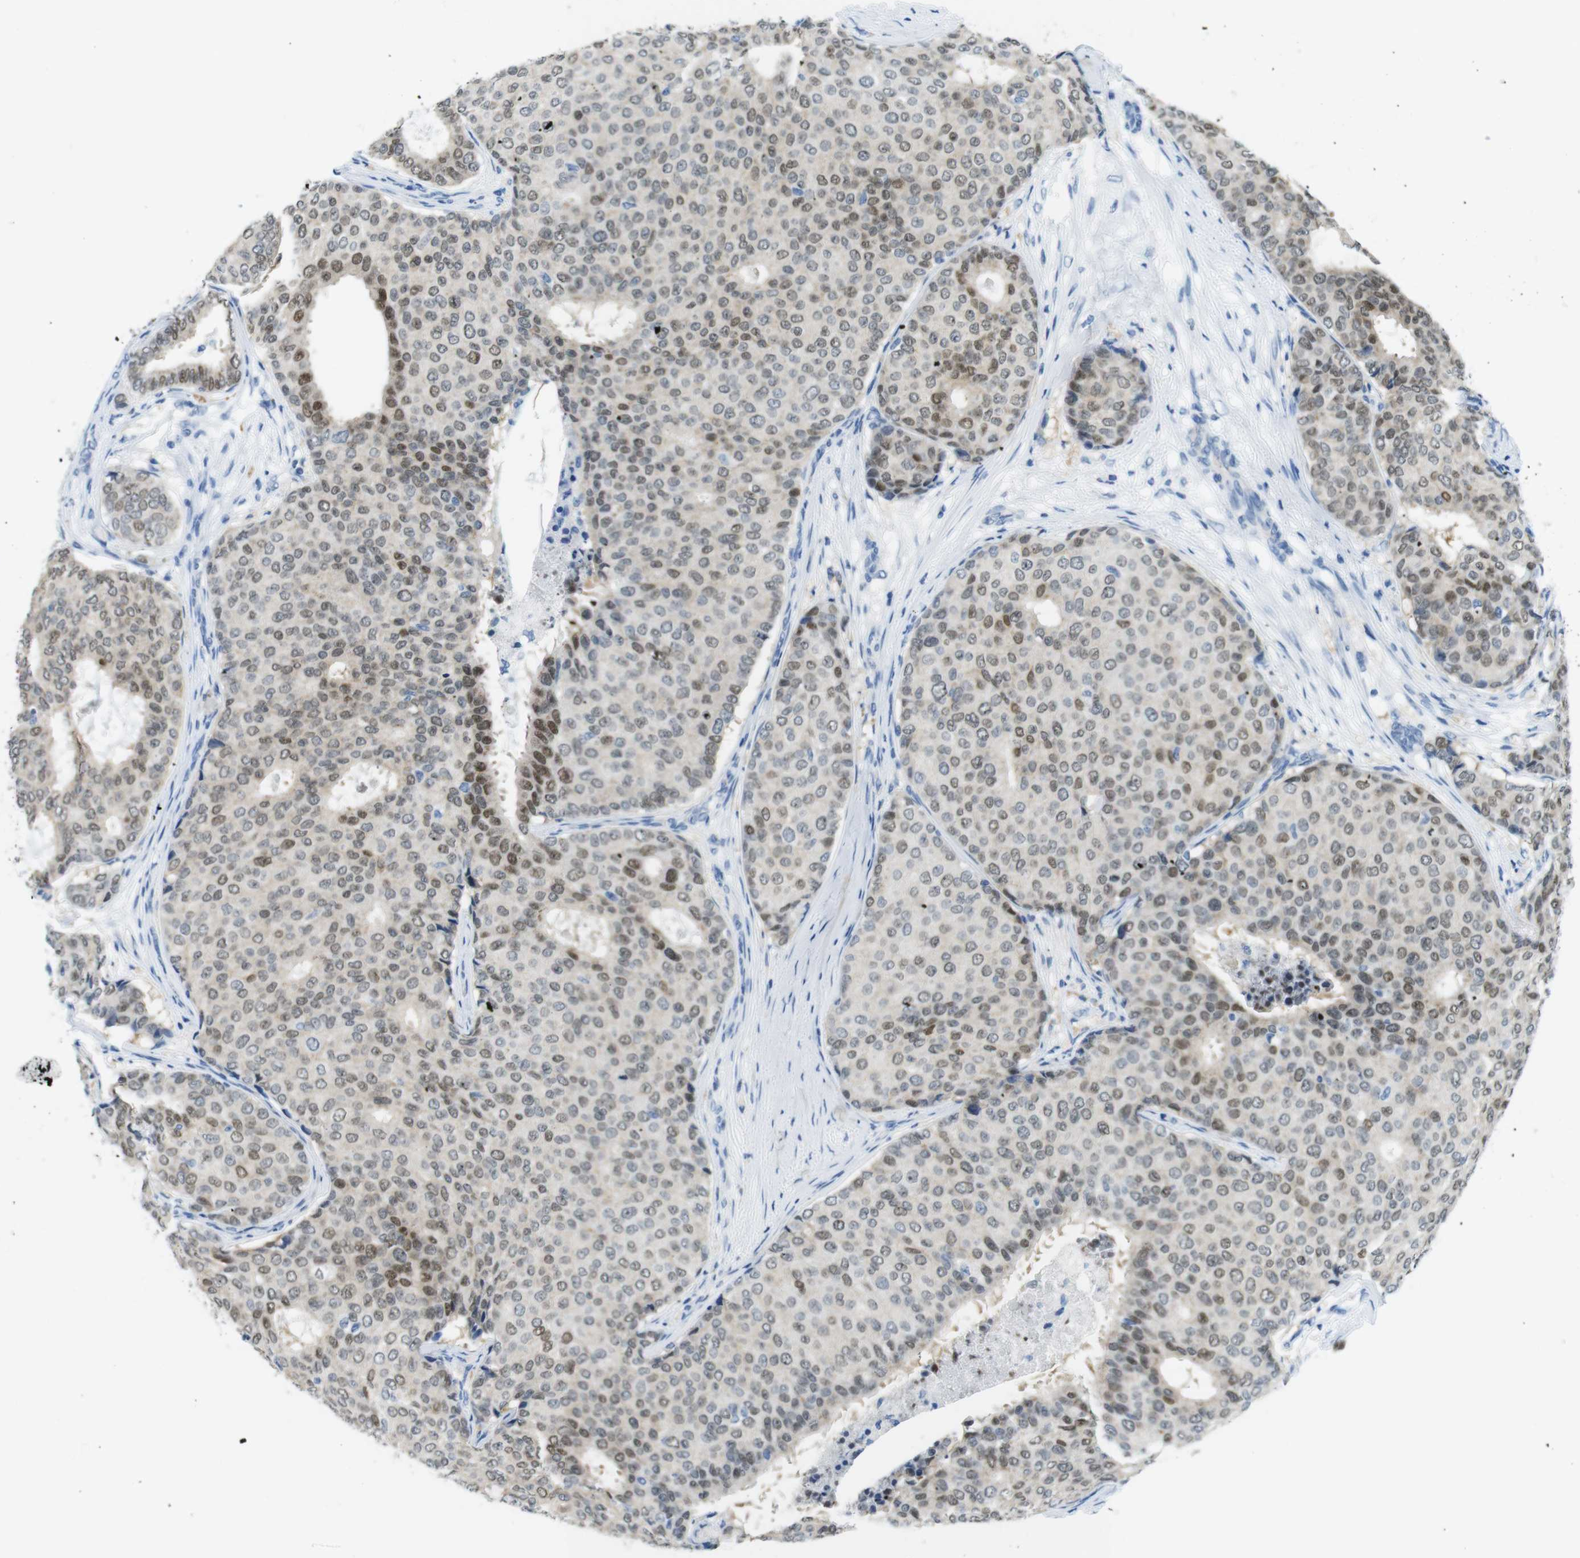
{"staining": {"intensity": "weak", "quantity": "25%-75%", "location": "nuclear"}, "tissue": "breast cancer", "cell_type": "Tumor cells", "image_type": "cancer", "snomed": [{"axis": "morphology", "description": "Duct carcinoma"}, {"axis": "topography", "description": "Breast"}], "caption": "Protein expression analysis of human infiltrating ductal carcinoma (breast) reveals weak nuclear positivity in about 25%-75% of tumor cells.", "gene": "TFAP2C", "patient": {"sex": "female", "age": 75}}